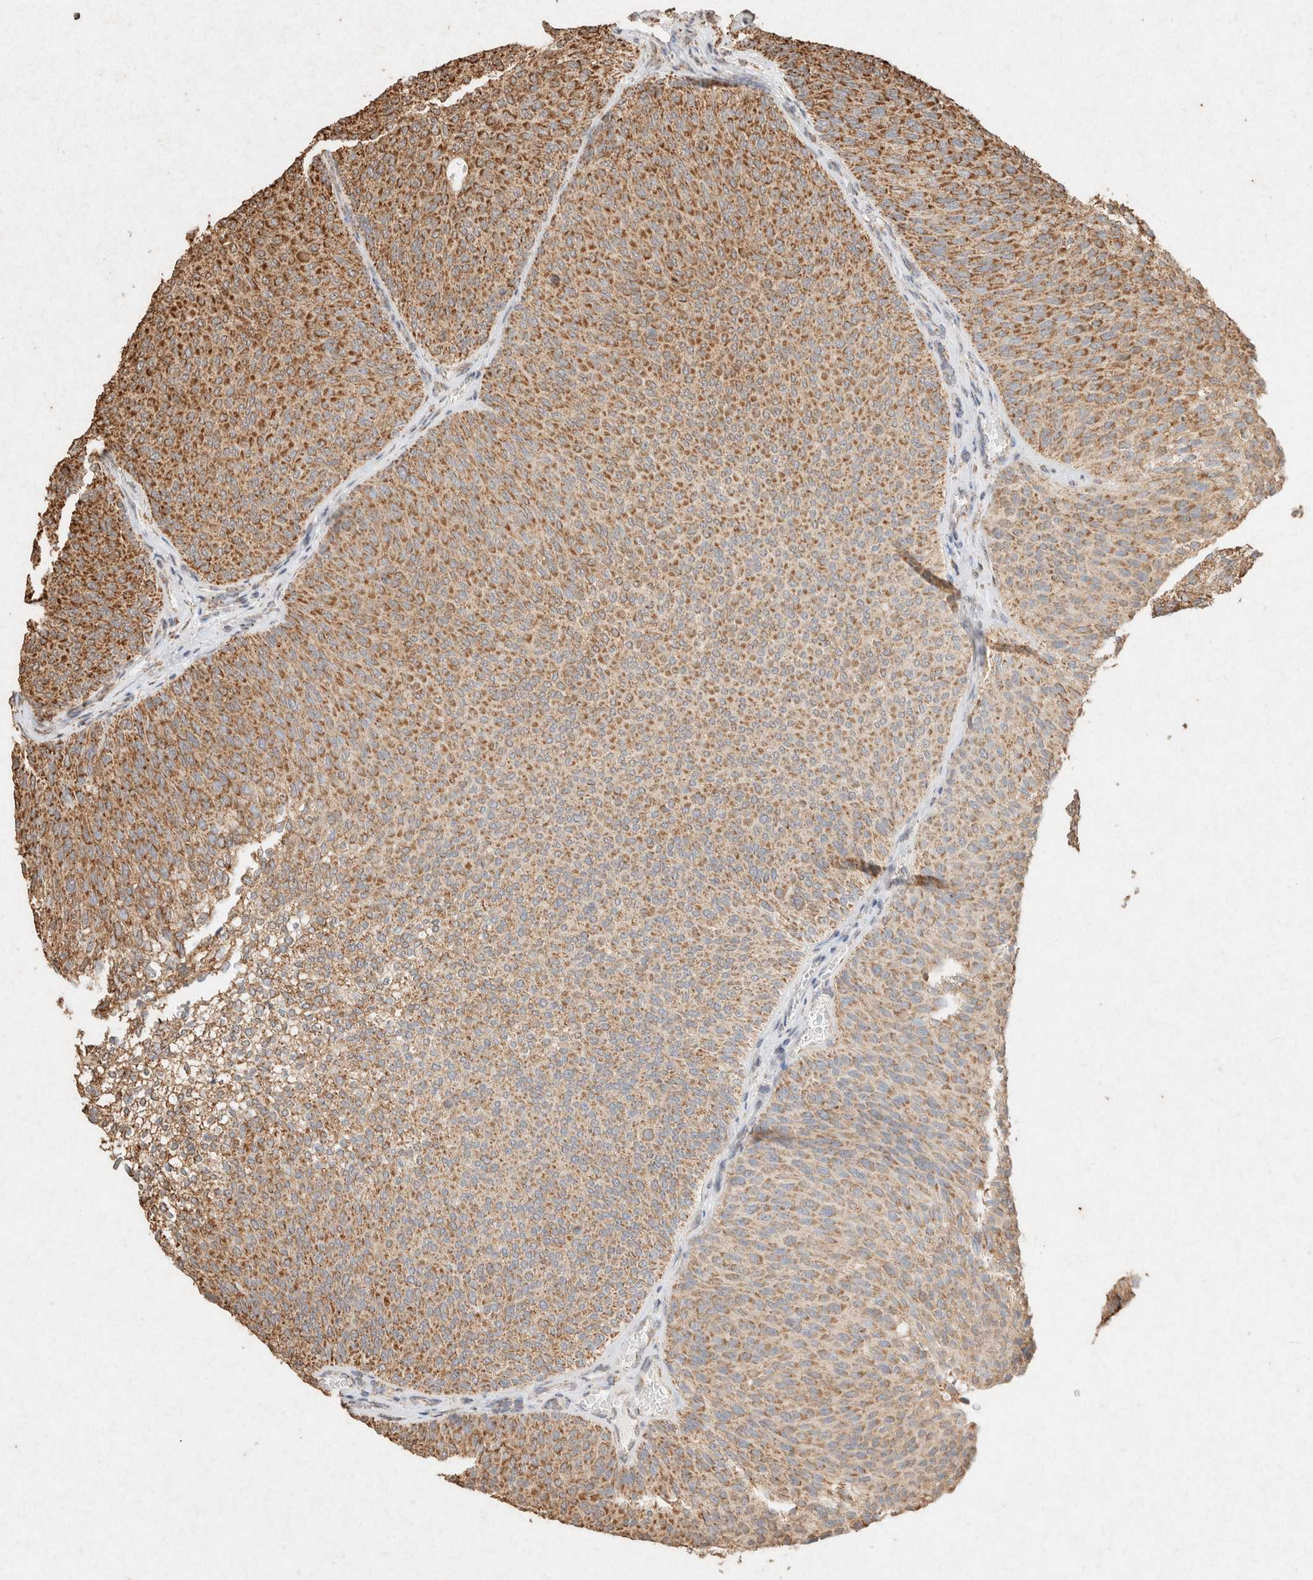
{"staining": {"intensity": "moderate", "quantity": ">75%", "location": "cytoplasmic/membranous"}, "tissue": "urothelial cancer", "cell_type": "Tumor cells", "image_type": "cancer", "snomed": [{"axis": "morphology", "description": "Urothelial carcinoma, Low grade"}, {"axis": "topography", "description": "Urinary bladder"}], "caption": "Urothelial cancer stained with immunohistochemistry (IHC) demonstrates moderate cytoplasmic/membranous expression in approximately >75% of tumor cells.", "gene": "SDC2", "patient": {"sex": "female", "age": 79}}